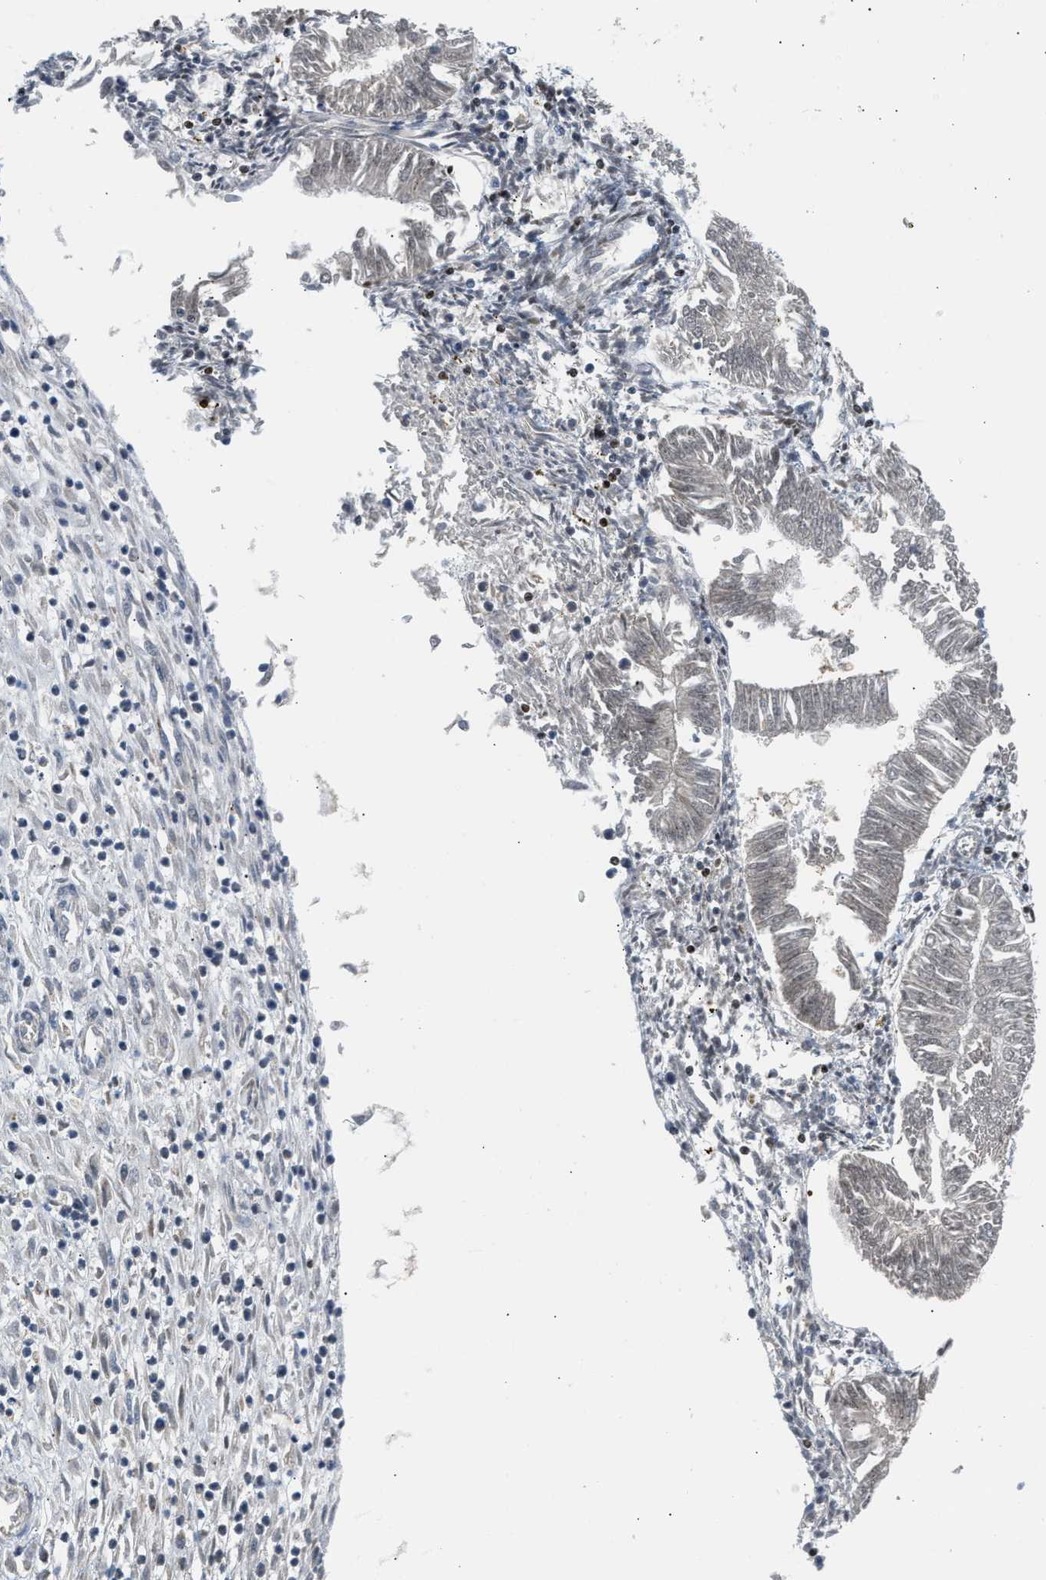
{"staining": {"intensity": "negative", "quantity": "none", "location": "none"}, "tissue": "endometrial cancer", "cell_type": "Tumor cells", "image_type": "cancer", "snomed": [{"axis": "morphology", "description": "Adenocarcinoma, NOS"}, {"axis": "topography", "description": "Endometrium"}], "caption": "Tumor cells are negative for brown protein staining in adenocarcinoma (endometrial). Brightfield microscopy of immunohistochemistry (IHC) stained with DAB (3,3'-diaminobenzidine) (brown) and hematoxylin (blue), captured at high magnification.", "gene": "NPS", "patient": {"sex": "female", "age": 53}}